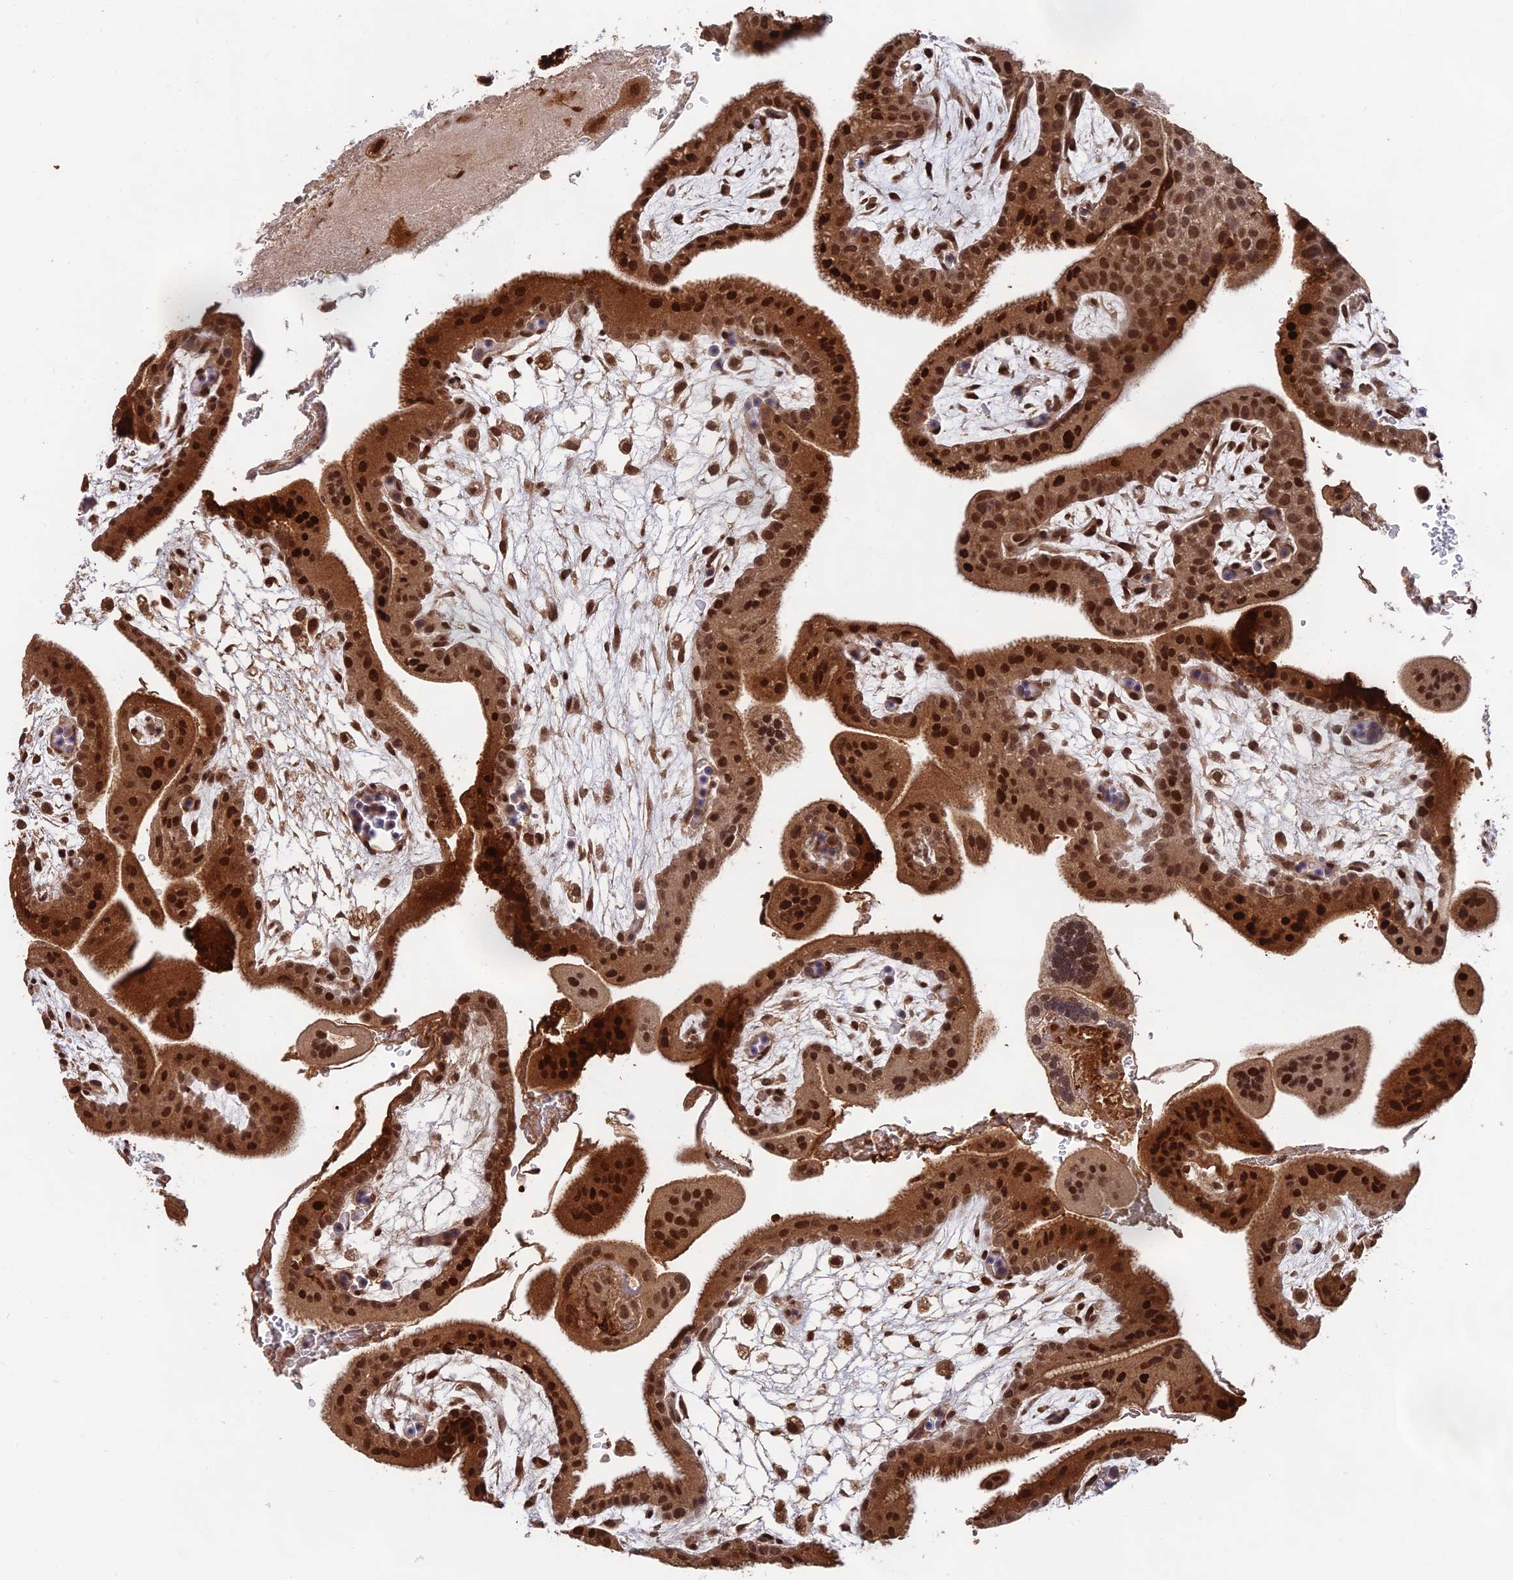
{"staining": {"intensity": "moderate", "quantity": ">75%", "location": "cytoplasmic/membranous,nuclear"}, "tissue": "placenta", "cell_type": "Decidual cells", "image_type": "normal", "snomed": [{"axis": "morphology", "description": "Normal tissue, NOS"}, {"axis": "topography", "description": "Placenta"}], "caption": "Protein staining exhibits moderate cytoplasmic/membranous,nuclear staining in approximately >75% of decidual cells in unremarkable placenta.", "gene": "OSBPL1A", "patient": {"sex": "female", "age": 35}}